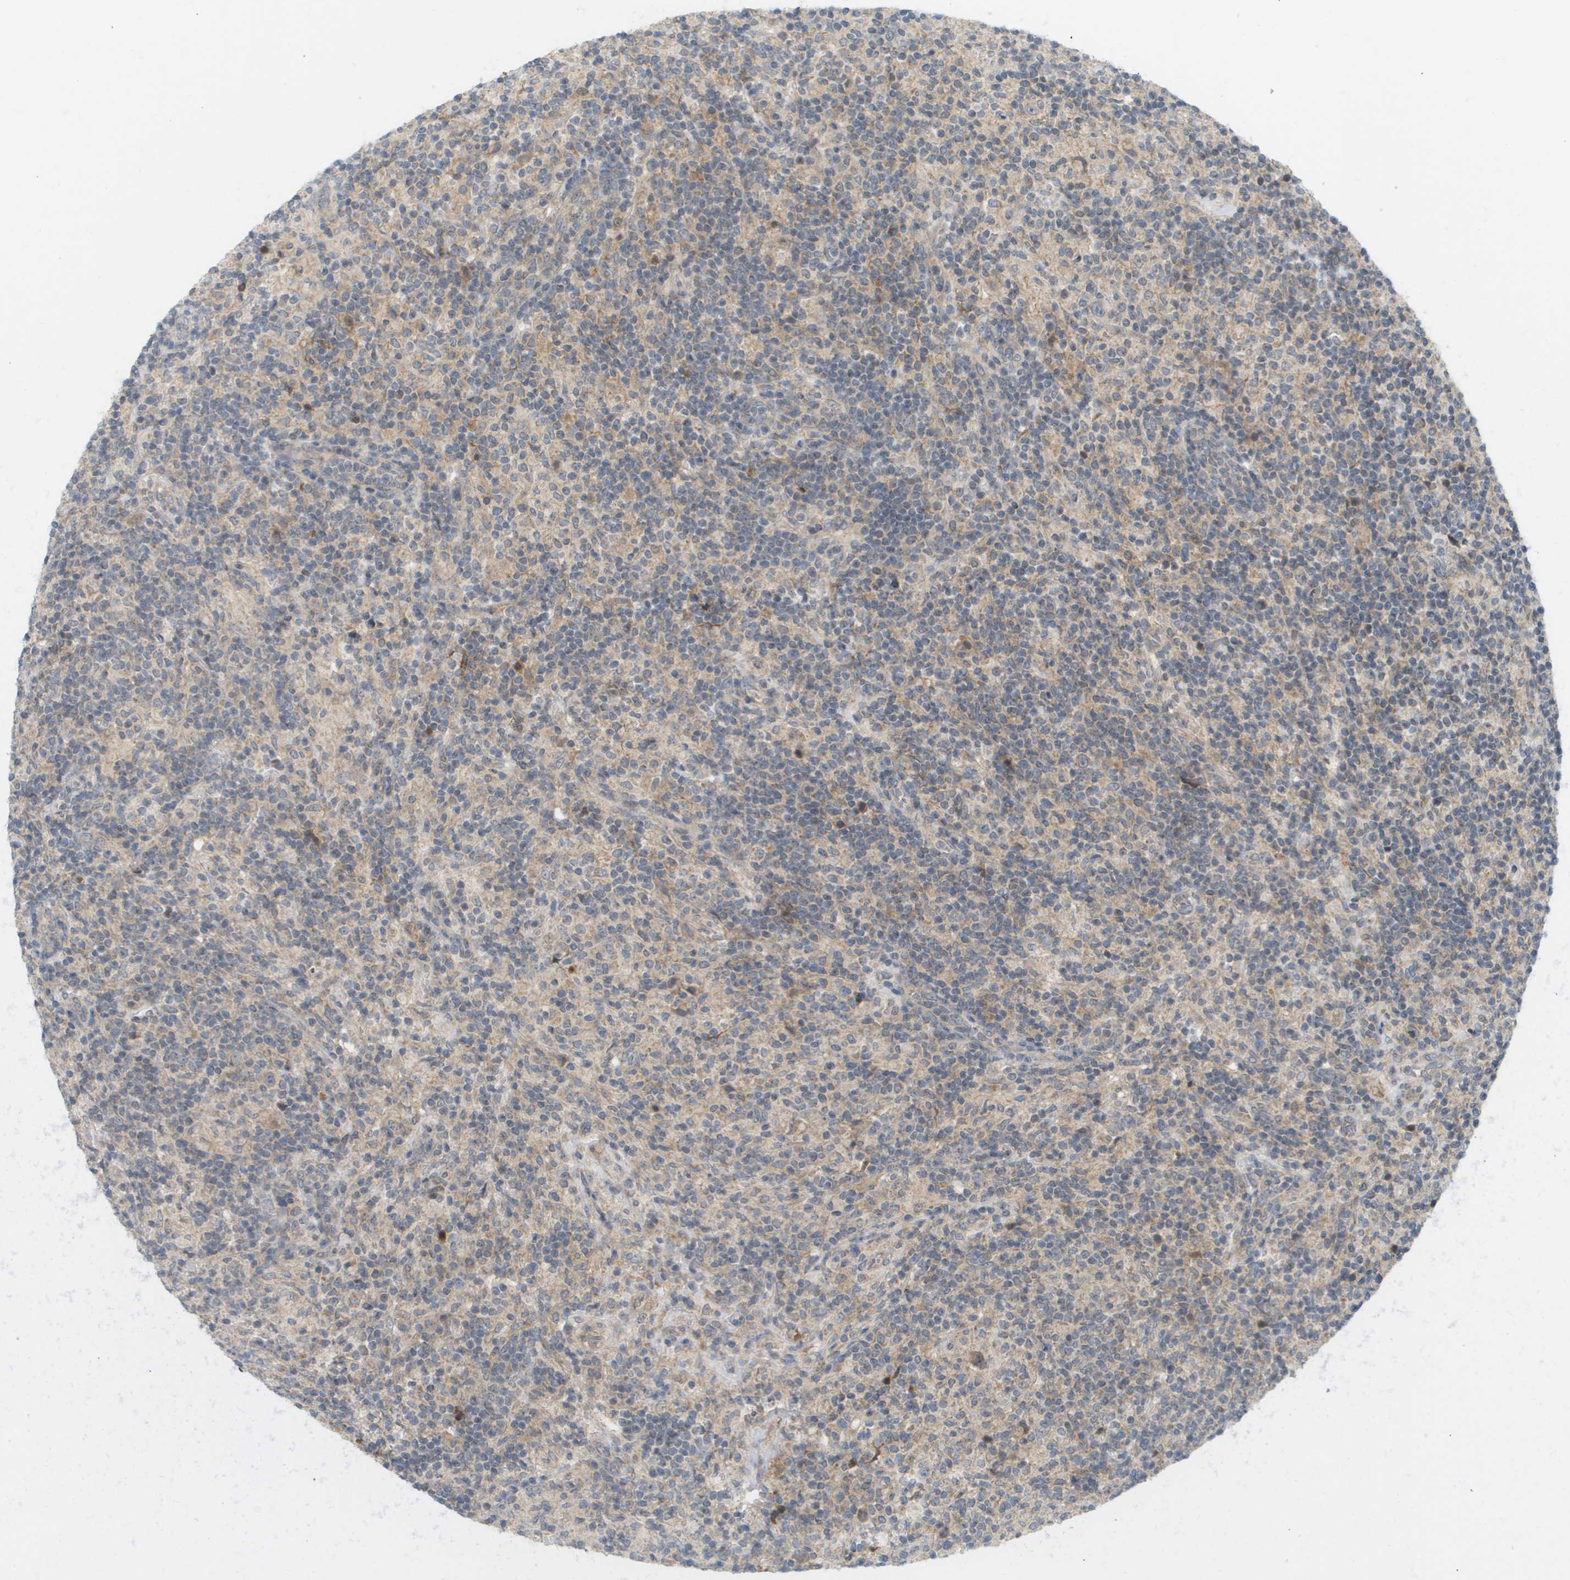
{"staining": {"intensity": "weak", "quantity": ">75%", "location": "cytoplasmic/membranous"}, "tissue": "lymphoma", "cell_type": "Tumor cells", "image_type": "cancer", "snomed": [{"axis": "morphology", "description": "Hodgkin's disease, NOS"}, {"axis": "topography", "description": "Lymph node"}], "caption": "Immunohistochemical staining of Hodgkin's disease shows weak cytoplasmic/membranous protein staining in about >75% of tumor cells. Using DAB (brown) and hematoxylin (blue) stains, captured at high magnification using brightfield microscopy.", "gene": "PROC", "patient": {"sex": "male", "age": 70}}